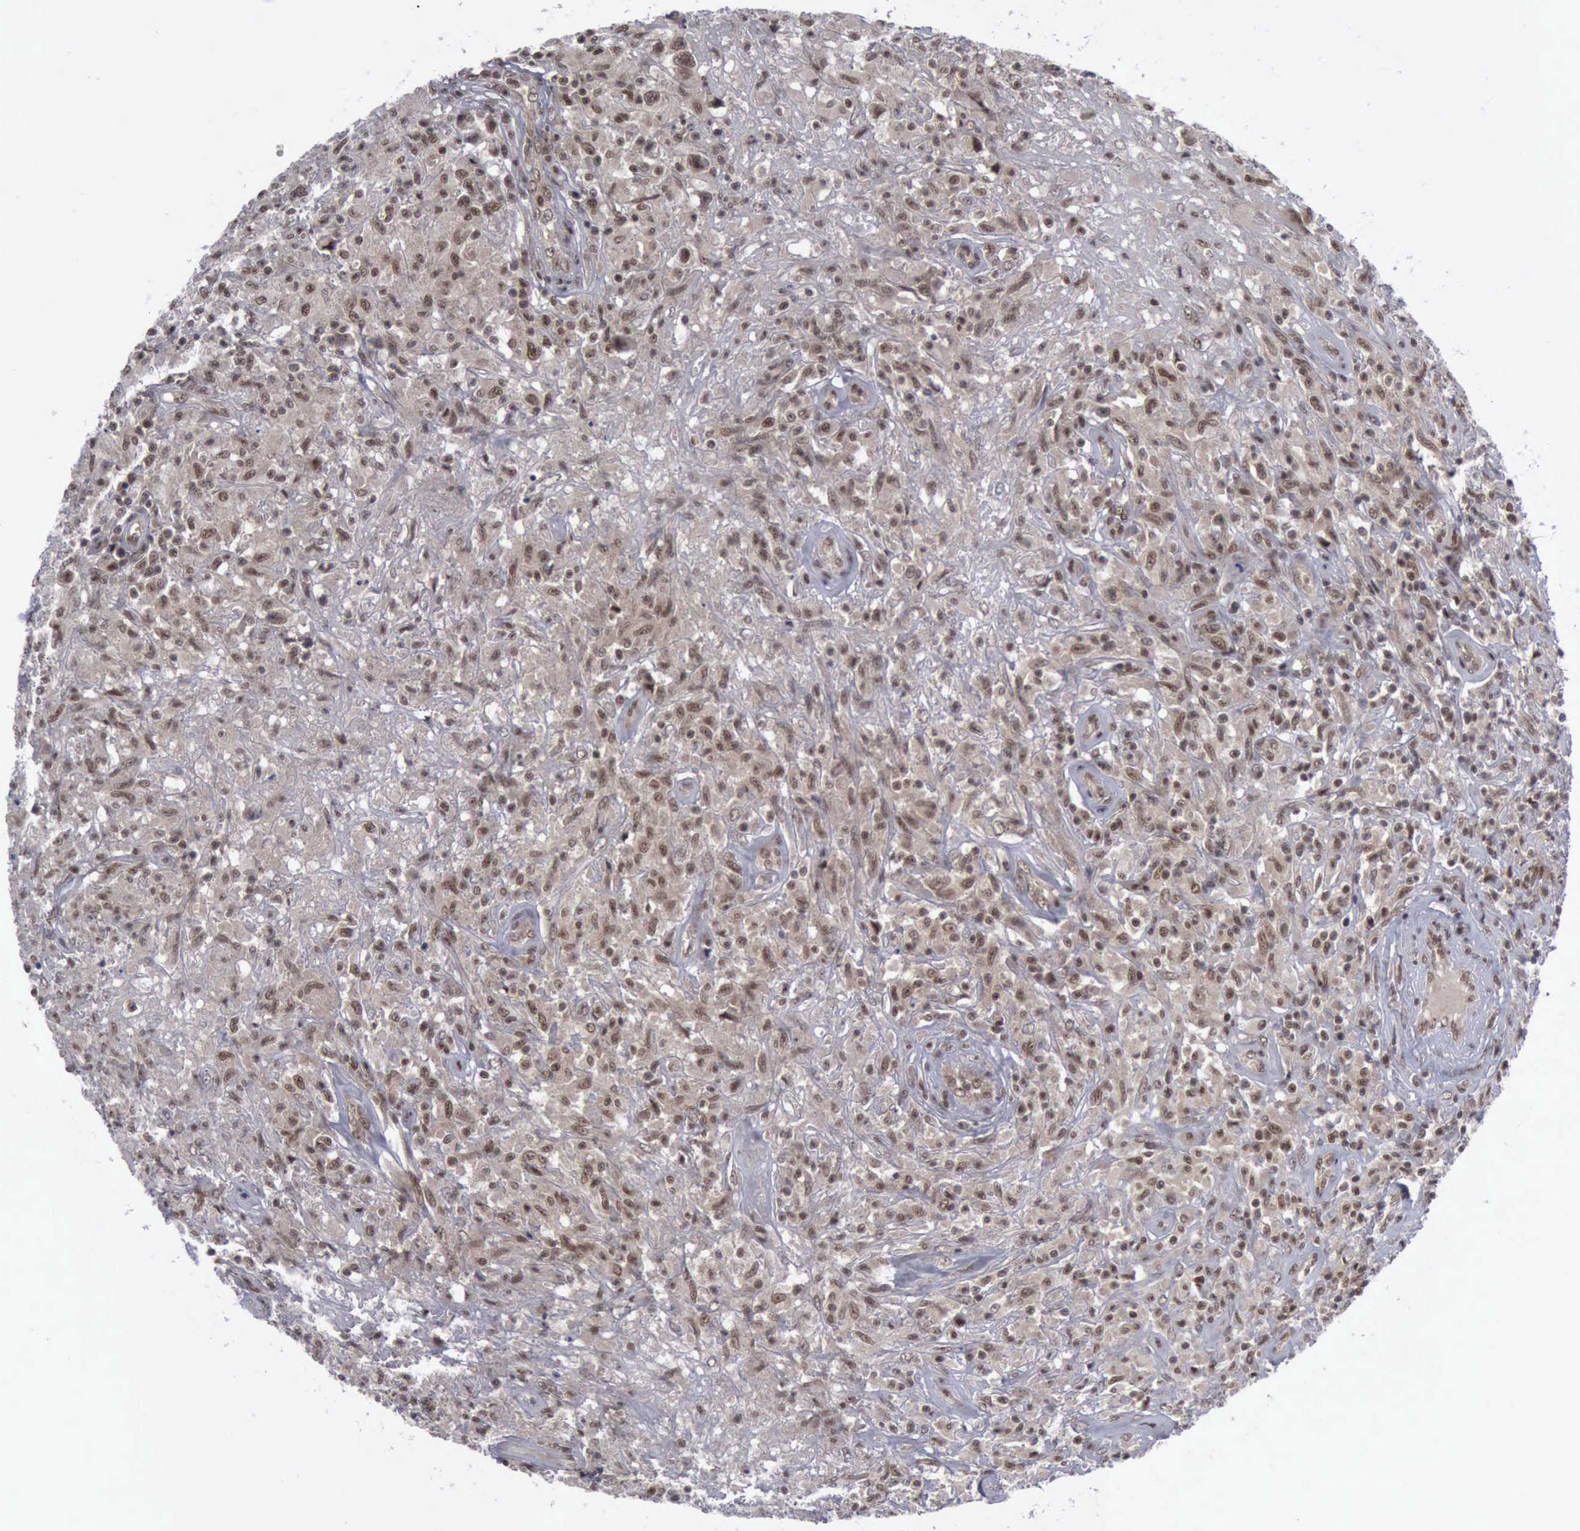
{"staining": {"intensity": "moderate", "quantity": ">75%", "location": "cytoplasmic/membranous,nuclear"}, "tissue": "testis cancer", "cell_type": "Tumor cells", "image_type": "cancer", "snomed": [{"axis": "morphology", "description": "Seminoma, NOS"}, {"axis": "topography", "description": "Testis"}], "caption": "About >75% of tumor cells in human seminoma (testis) show moderate cytoplasmic/membranous and nuclear protein staining as visualized by brown immunohistochemical staining.", "gene": "ATM", "patient": {"sex": "male", "age": 34}}